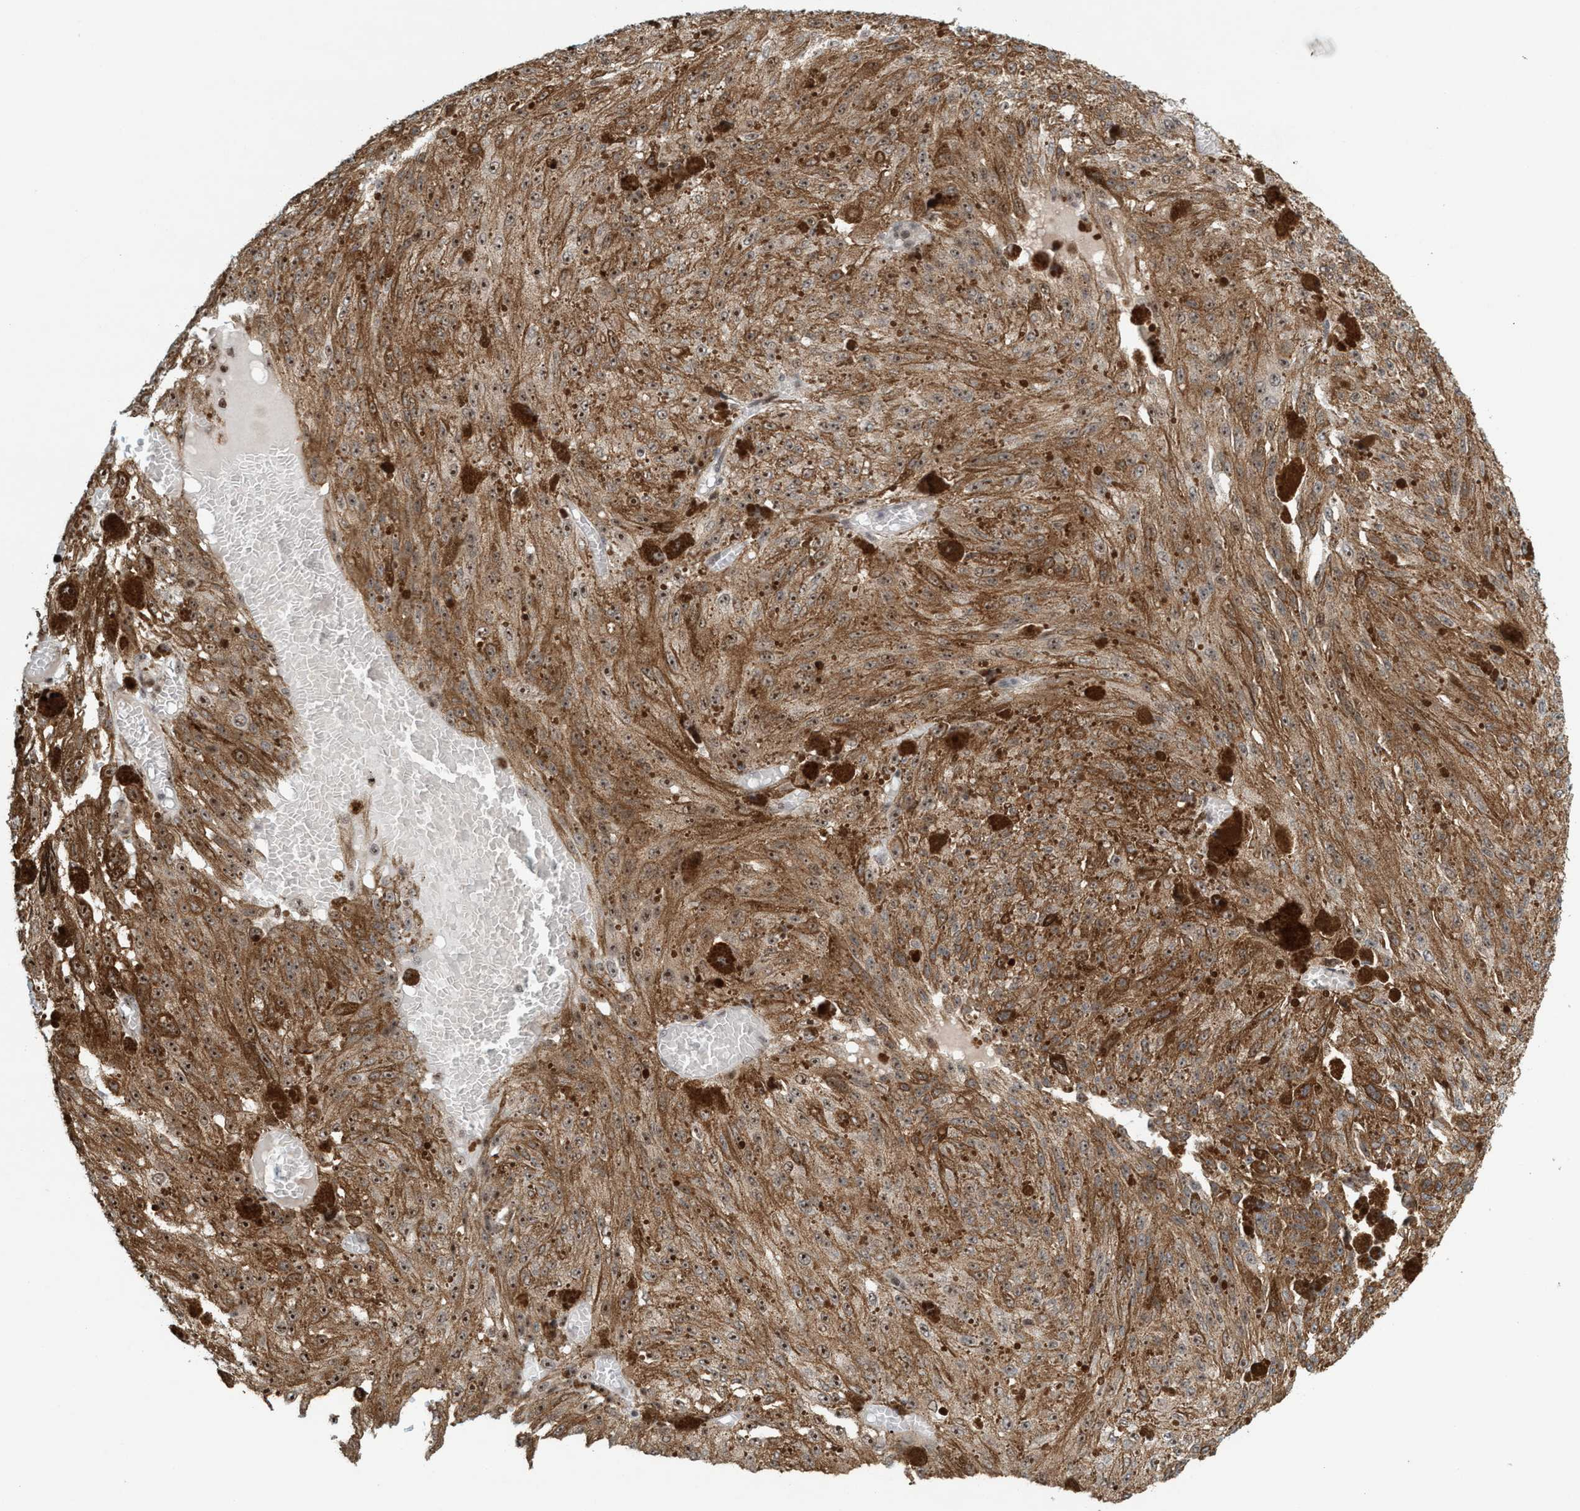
{"staining": {"intensity": "moderate", "quantity": ">75%", "location": "cytoplasmic/membranous,nuclear"}, "tissue": "melanoma", "cell_type": "Tumor cells", "image_type": "cancer", "snomed": [{"axis": "morphology", "description": "Malignant melanoma, NOS"}, {"axis": "topography", "description": "Other"}], "caption": "Immunohistochemical staining of human melanoma reveals moderate cytoplasmic/membranous and nuclear protein staining in approximately >75% of tumor cells.", "gene": "SMCR8", "patient": {"sex": "male", "age": 79}}